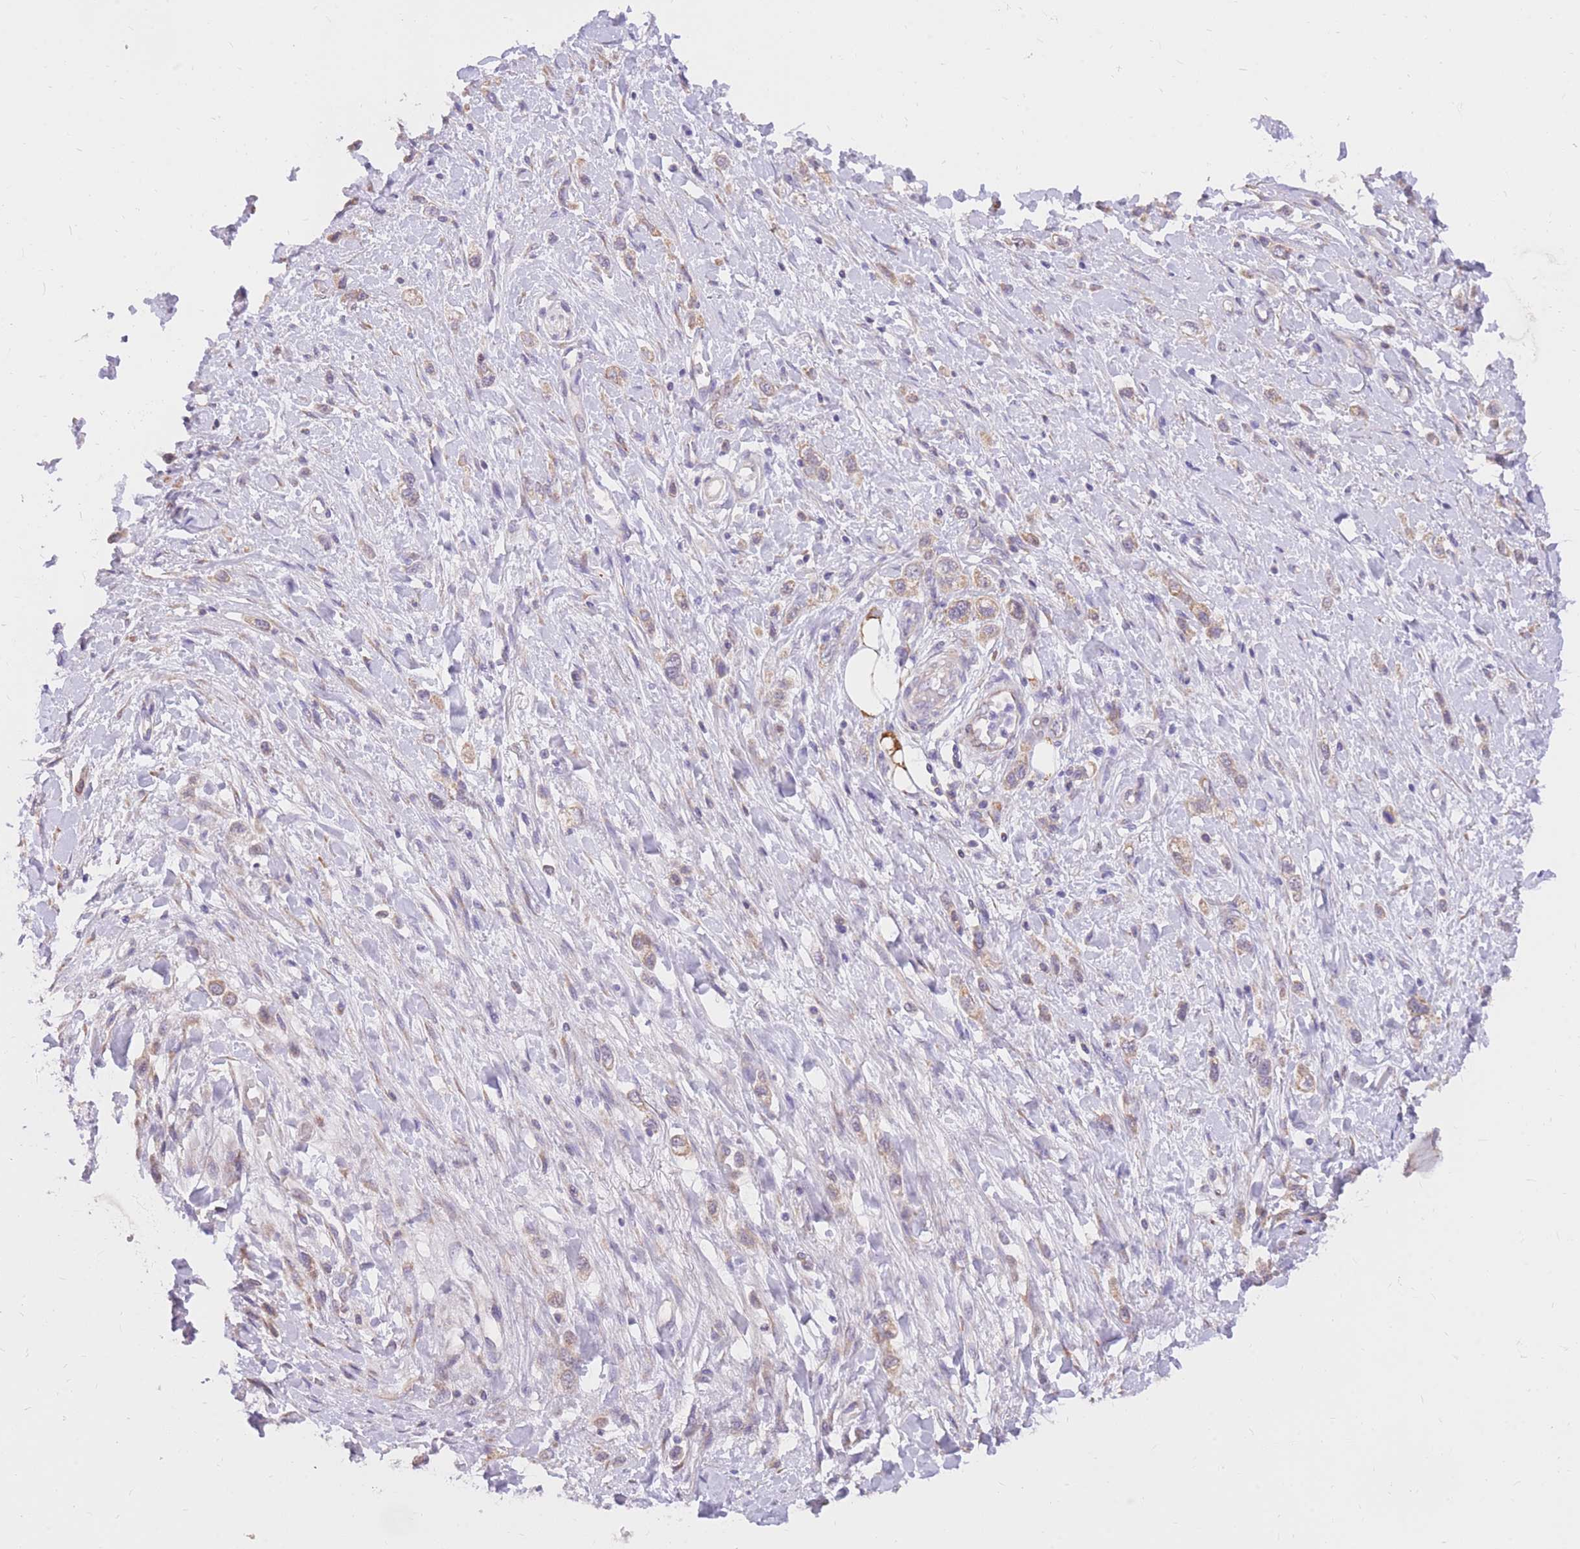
{"staining": {"intensity": "weak", "quantity": "25%-75%", "location": "cytoplasmic/membranous"}, "tissue": "stomach cancer", "cell_type": "Tumor cells", "image_type": "cancer", "snomed": [{"axis": "morphology", "description": "Adenocarcinoma, NOS"}, {"axis": "topography", "description": "Stomach"}], "caption": "The image shows immunohistochemical staining of stomach cancer (adenocarcinoma). There is weak cytoplasmic/membranous expression is present in about 25%-75% of tumor cells. (IHC, brightfield microscopy, high magnification).", "gene": "TOPAZ1", "patient": {"sex": "female", "age": 65}}